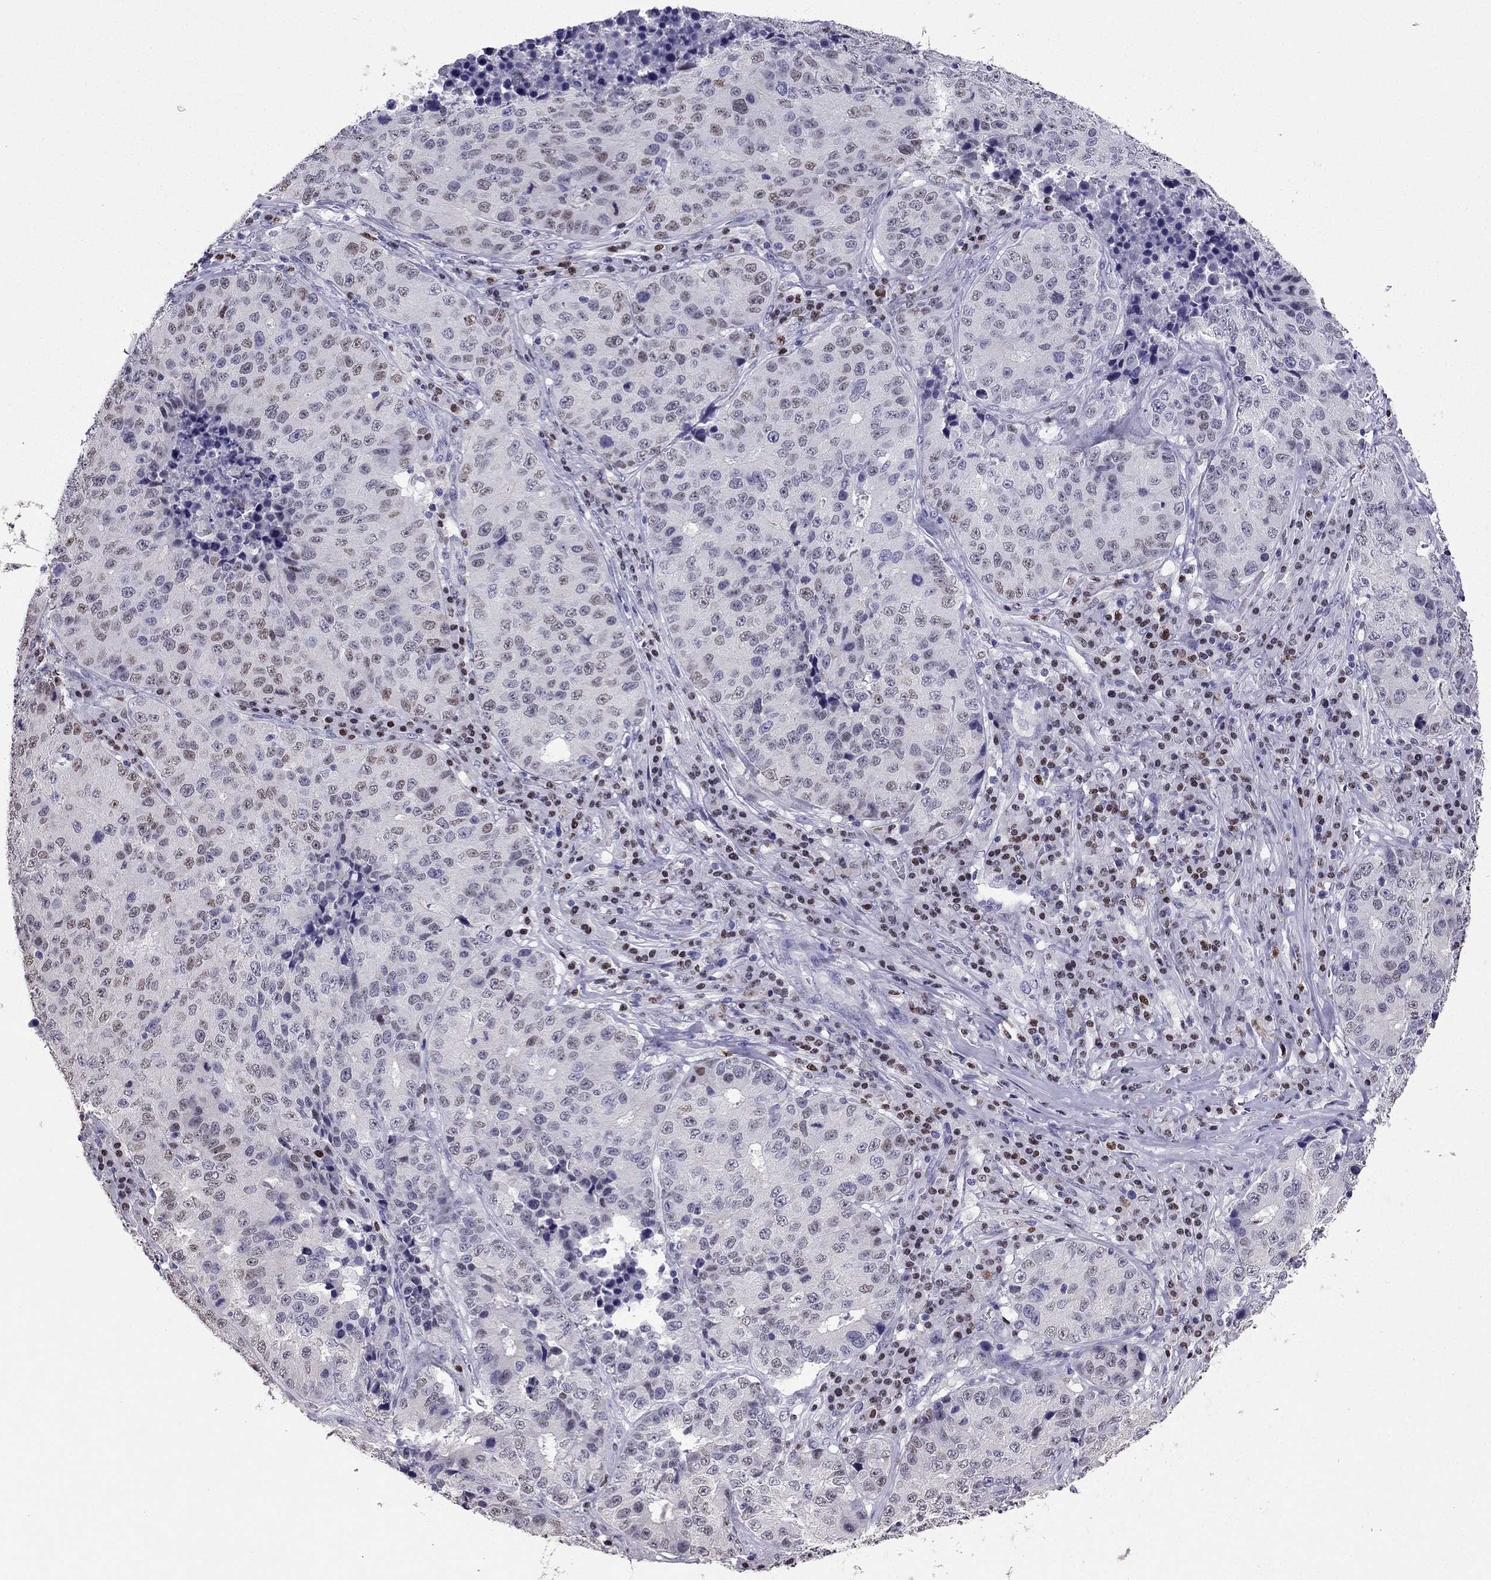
{"staining": {"intensity": "weak", "quantity": "<25%", "location": "nuclear"}, "tissue": "stomach cancer", "cell_type": "Tumor cells", "image_type": "cancer", "snomed": [{"axis": "morphology", "description": "Adenocarcinoma, NOS"}, {"axis": "topography", "description": "Stomach"}], "caption": "A high-resolution histopathology image shows immunohistochemistry (IHC) staining of stomach adenocarcinoma, which demonstrates no significant expression in tumor cells.", "gene": "ARID3A", "patient": {"sex": "male", "age": 71}}